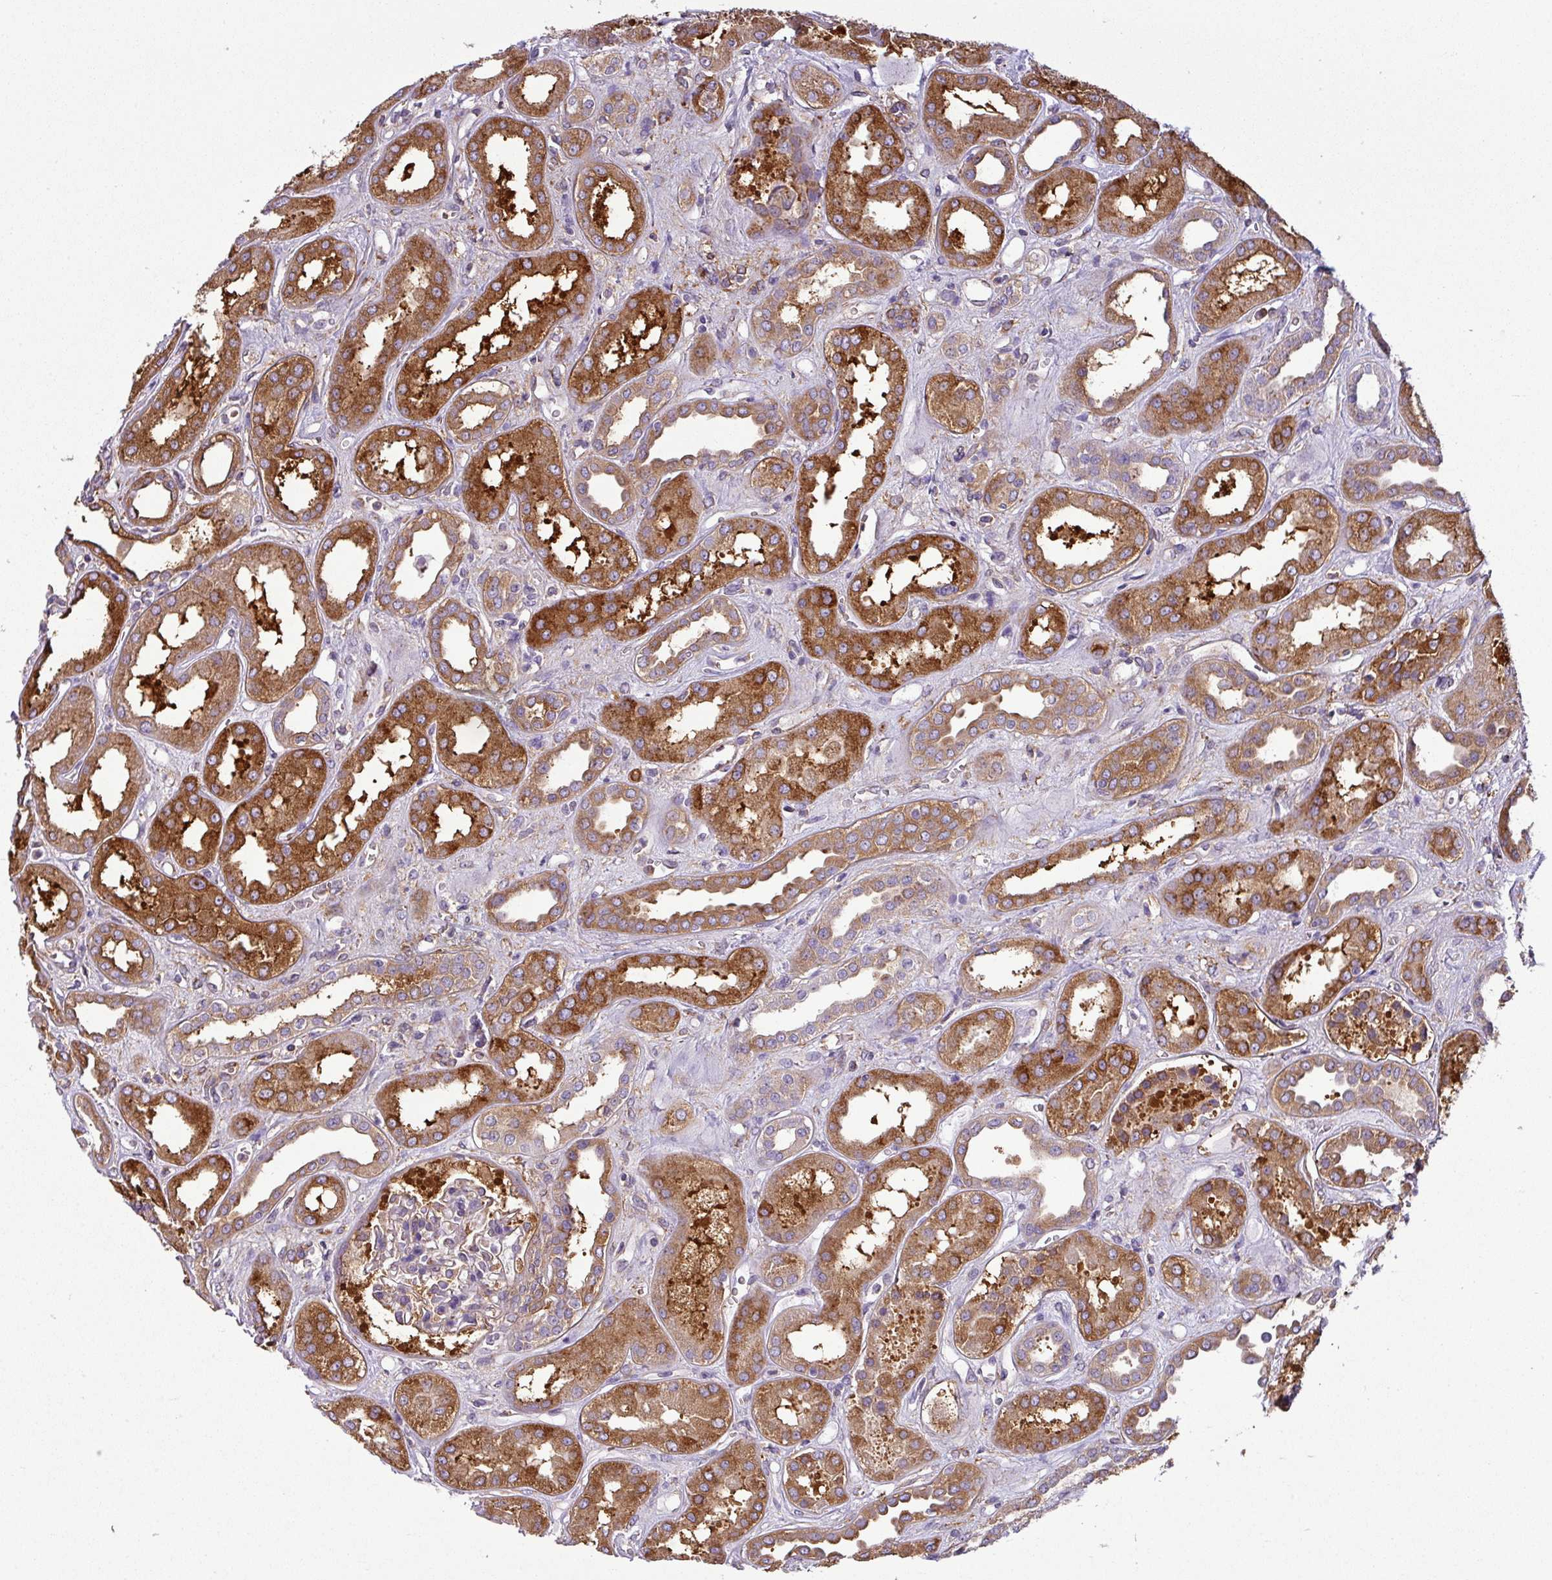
{"staining": {"intensity": "weak", "quantity": "<25%", "location": "cytoplasmic/membranous"}, "tissue": "kidney", "cell_type": "Cells in glomeruli", "image_type": "normal", "snomed": [{"axis": "morphology", "description": "Normal tissue, NOS"}, {"axis": "topography", "description": "Kidney"}], "caption": "Immunohistochemical staining of normal kidney demonstrates no significant positivity in cells in glomeruli.", "gene": "XNDC1N", "patient": {"sex": "male", "age": 59}}